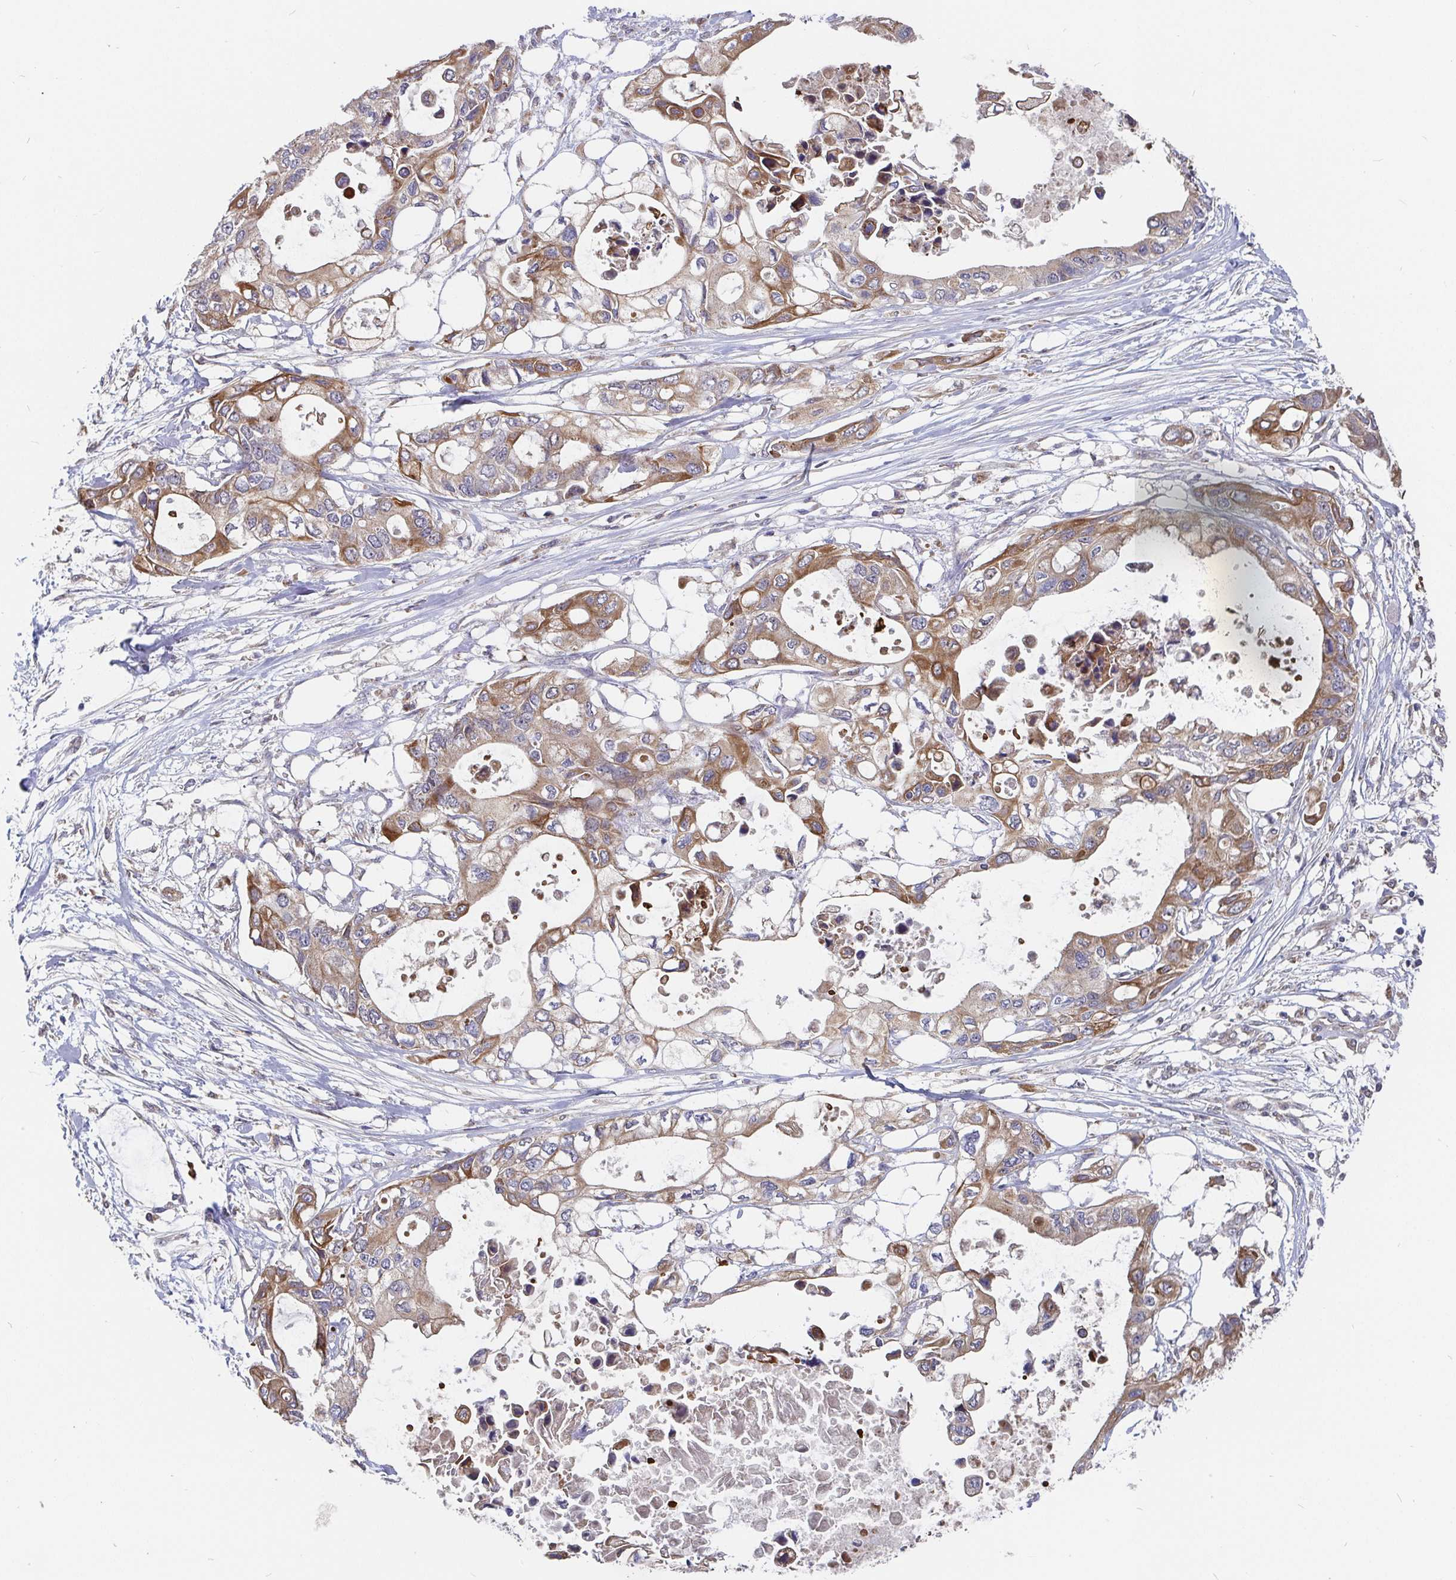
{"staining": {"intensity": "moderate", "quantity": ">75%", "location": "cytoplasmic/membranous"}, "tissue": "pancreatic cancer", "cell_type": "Tumor cells", "image_type": "cancer", "snomed": [{"axis": "morphology", "description": "Adenocarcinoma, NOS"}, {"axis": "topography", "description": "Pancreas"}], "caption": "DAB (3,3'-diaminobenzidine) immunohistochemical staining of human pancreatic cancer (adenocarcinoma) exhibits moderate cytoplasmic/membranous protein positivity in about >75% of tumor cells.", "gene": "PDF", "patient": {"sex": "female", "age": 63}}